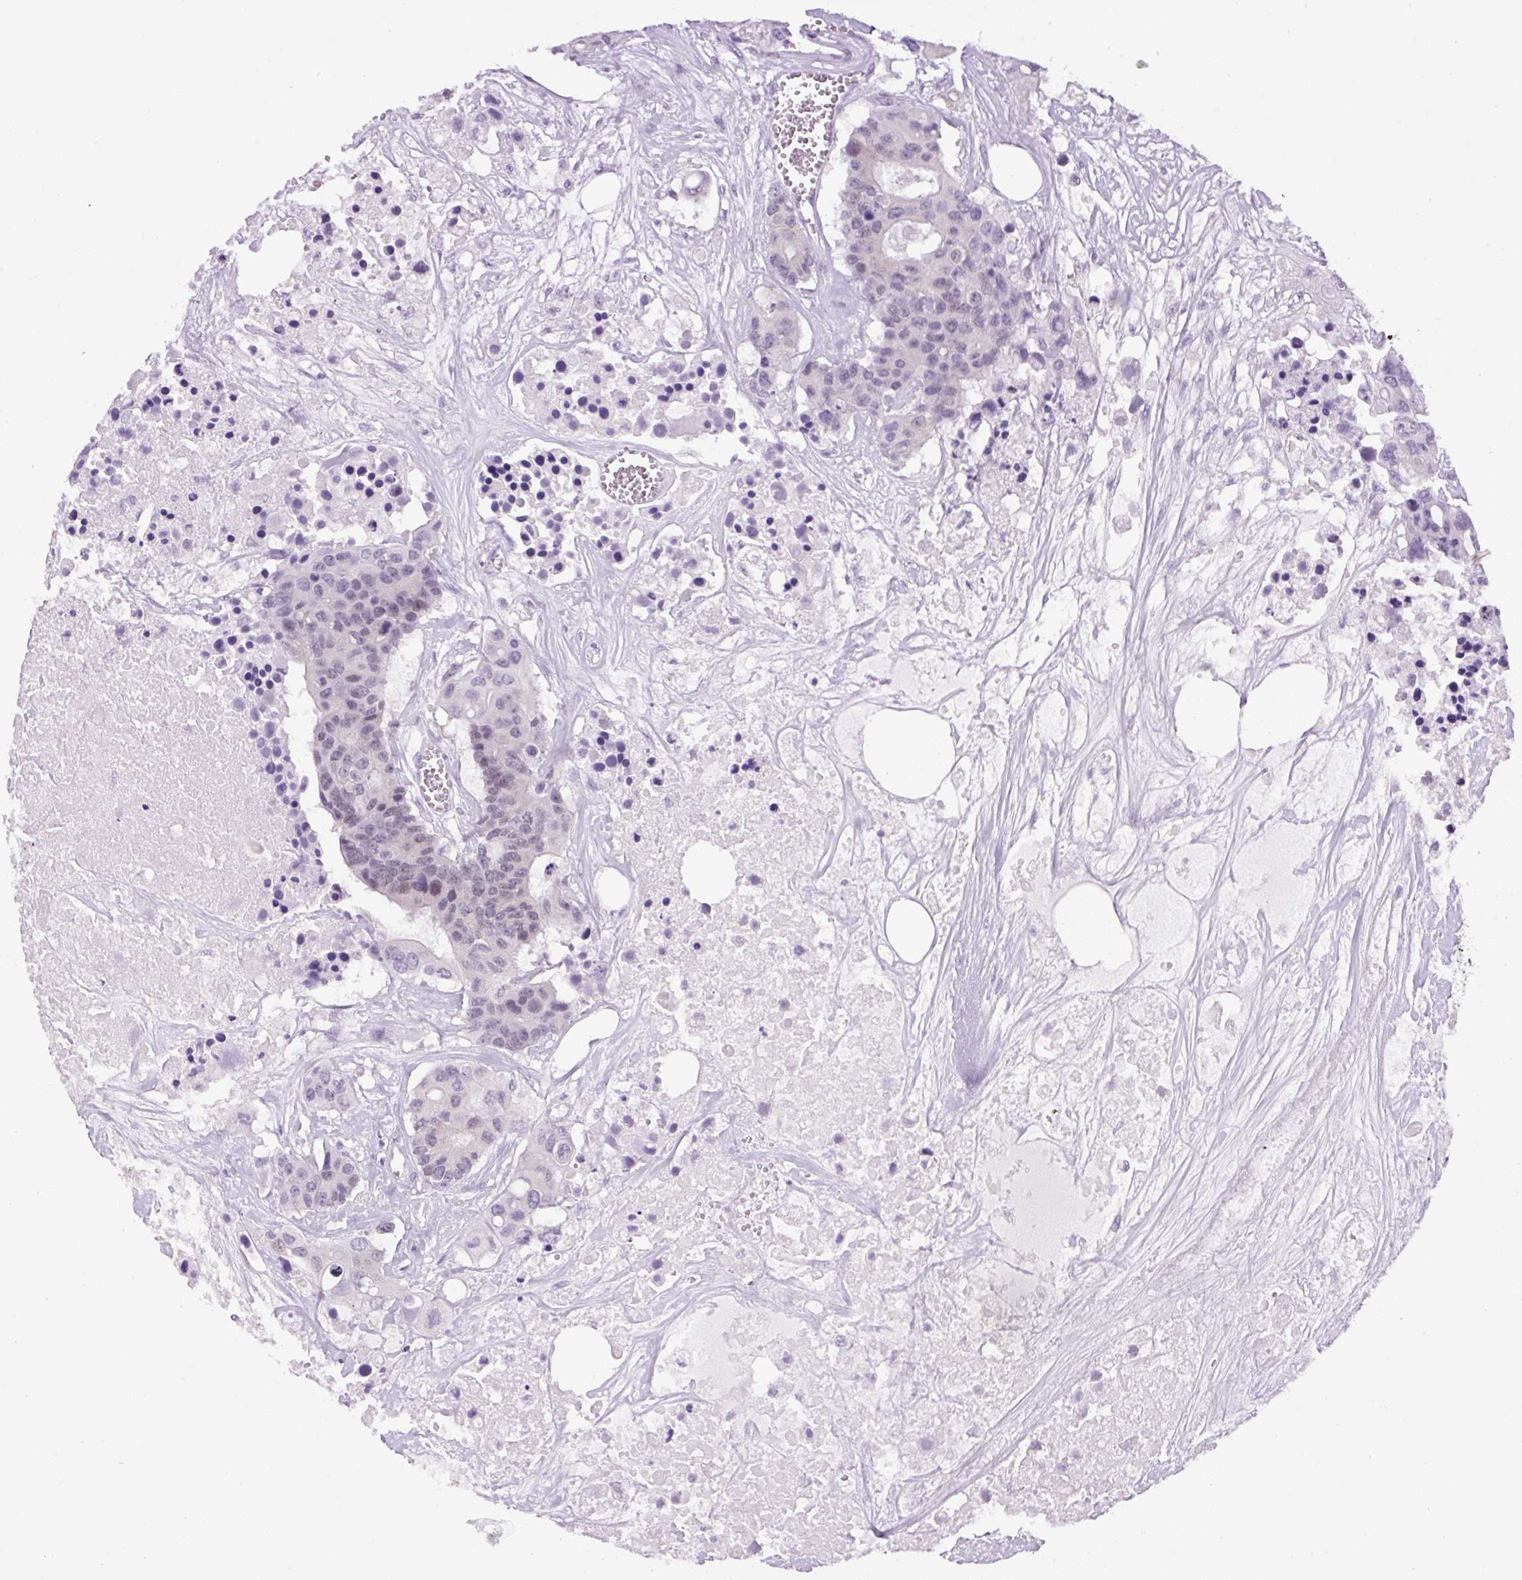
{"staining": {"intensity": "weak", "quantity": "<25%", "location": "nuclear"}, "tissue": "colorectal cancer", "cell_type": "Tumor cells", "image_type": "cancer", "snomed": [{"axis": "morphology", "description": "Adenocarcinoma, NOS"}, {"axis": "topography", "description": "Colon"}], "caption": "The histopathology image reveals no significant staining in tumor cells of colorectal cancer. Nuclei are stained in blue.", "gene": "RHBDD2", "patient": {"sex": "male", "age": 77}}